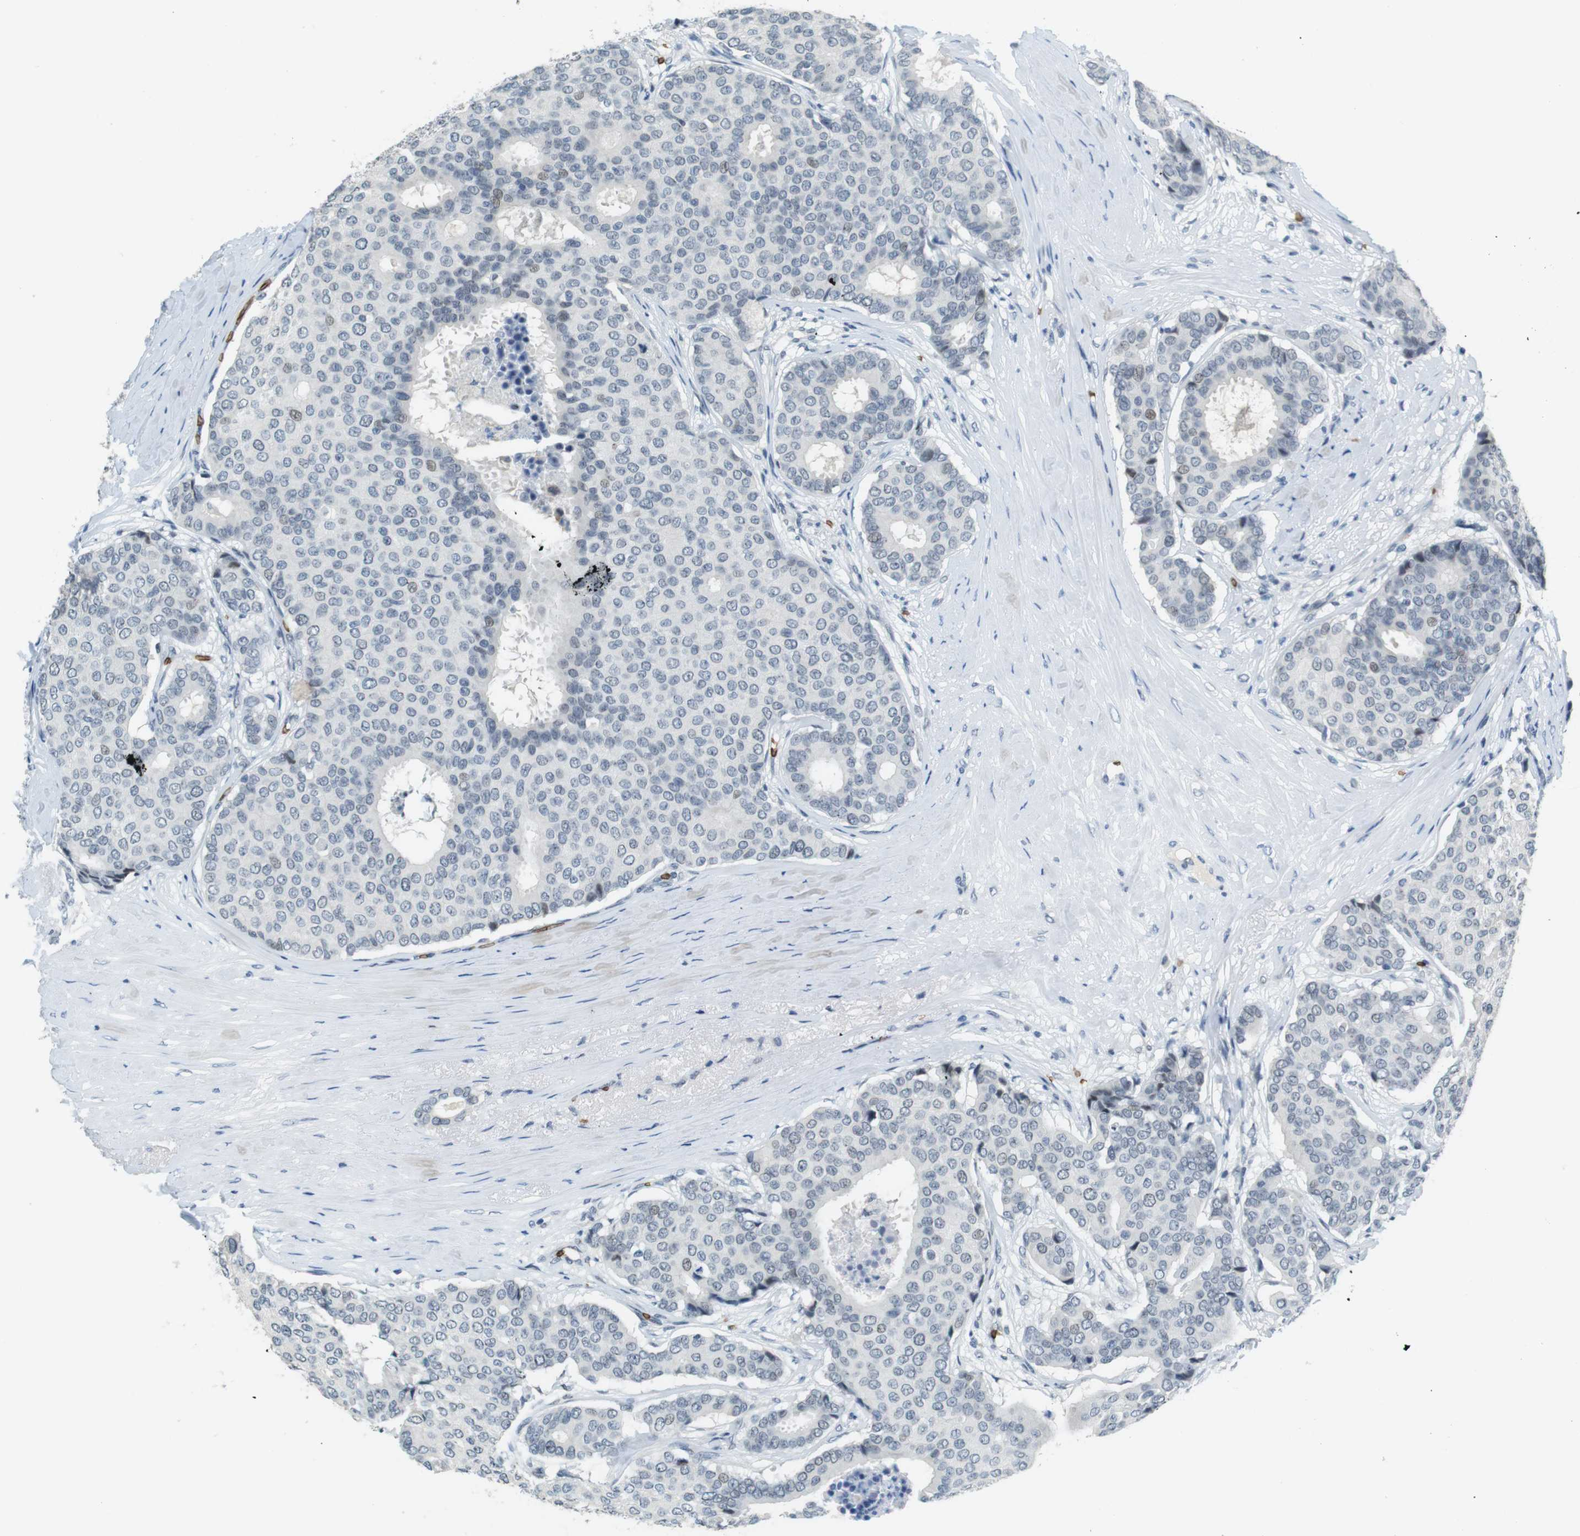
{"staining": {"intensity": "negative", "quantity": "none", "location": "none"}, "tissue": "breast cancer", "cell_type": "Tumor cells", "image_type": "cancer", "snomed": [{"axis": "morphology", "description": "Duct carcinoma"}, {"axis": "topography", "description": "Breast"}], "caption": "Tumor cells are negative for brown protein staining in breast cancer (invasive ductal carcinoma).", "gene": "SLC4A1", "patient": {"sex": "female", "age": 75}}